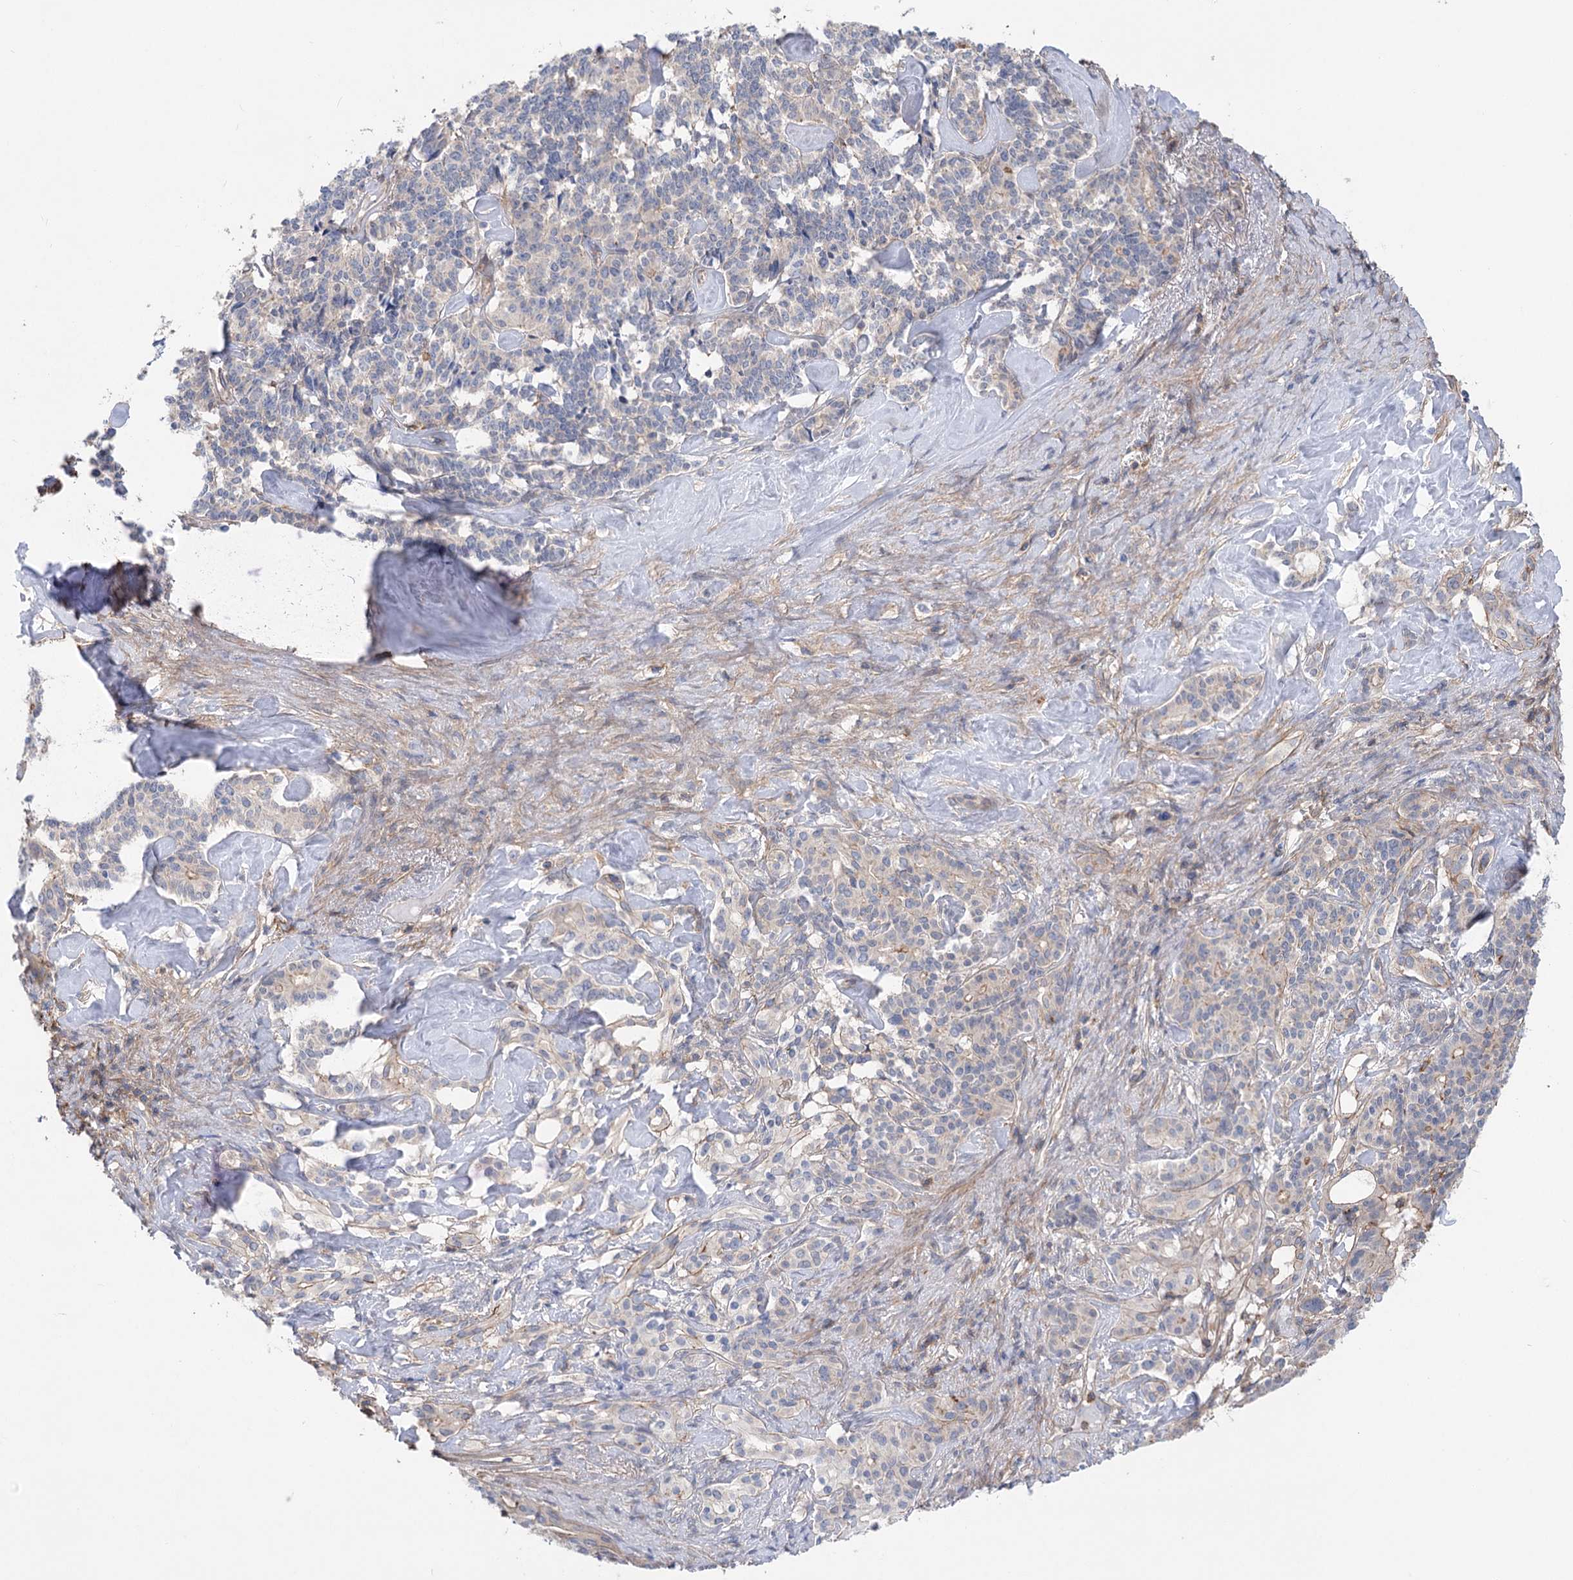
{"staining": {"intensity": "negative", "quantity": "none", "location": "none"}, "tissue": "pancreatic cancer", "cell_type": "Tumor cells", "image_type": "cancer", "snomed": [{"axis": "morphology", "description": "Adenocarcinoma, NOS"}, {"axis": "topography", "description": "Pancreas"}], "caption": "Tumor cells show no significant protein staining in pancreatic cancer. (Stains: DAB (3,3'-diaminobenzidine) immunohistochemistry (IHC) with hematoxylin counter stain, Microscopy: brightfield microscopy at high magnification).", "gene": "LARP1B", "patient": {"sex": "female", "age": 74}}